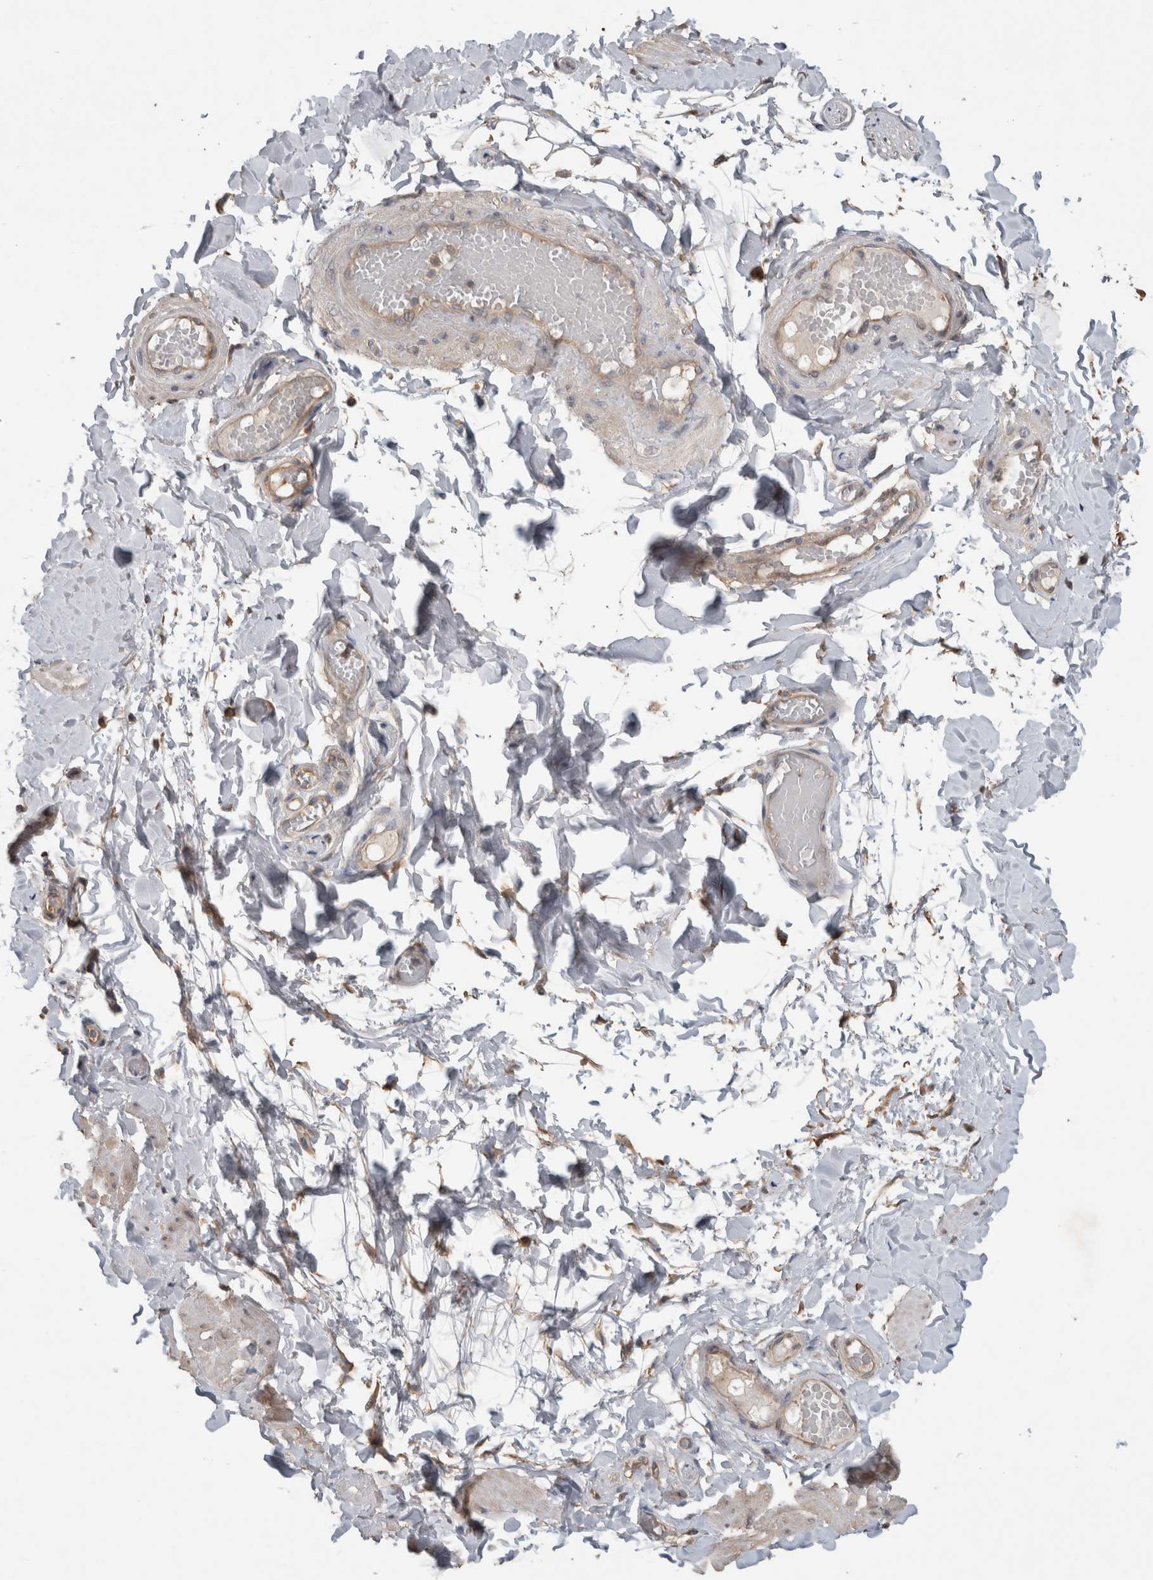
{"staining": {"intensity": "weak", "quantity": "25%-75%", "location": "cytoplasmic/membranous"}, "tissue": "adipose tissue", "cell_type": "Adipocytes", "image_type": "normal", "snomed": [{"axis": "morphology", "description": "Normal tissue, NOS"}, {"axis": "topography", "description": "Adipose tissue"}, {"axis": "topography", "description": "Vascular tissue"}, {"axis": "topography", "description": "Peripheral nerve tissue"}], "caption": "Weak cytoplasmic/membranous staining is present in about 25%-75% of adipocytes in normal adipose tissue.", "gene": "TRIM5", "patient": {"sex": "male", "age": 25}}